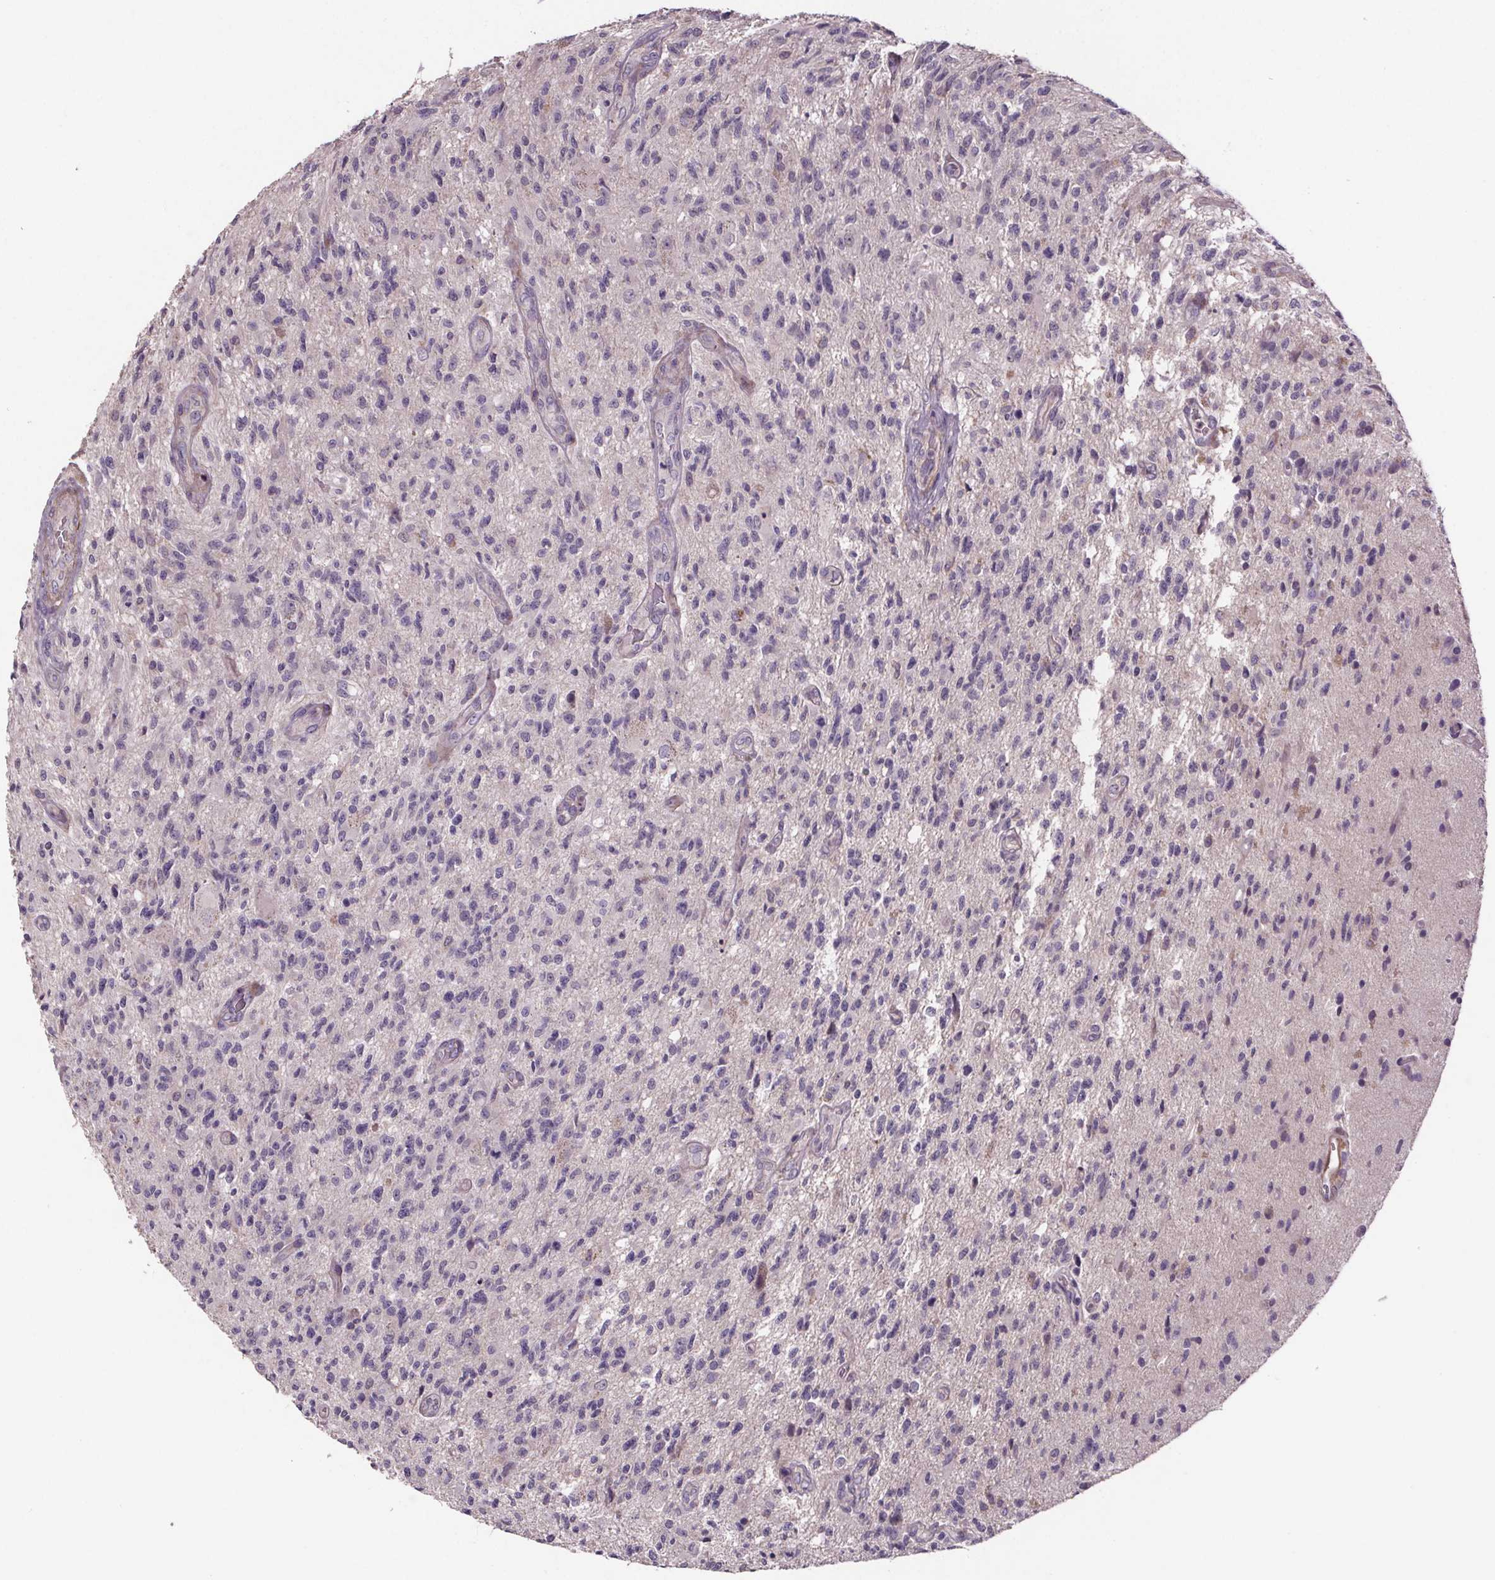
{"staining": {"intensity": "negative", "quantity": "none", "location": "none"}, "tissue": "glioma", "cell_type": "Tumor cells", "image_type": "cancer", "snomed": [{"axis": "morphology", "description": "Glioma, malignant, High grade"}, {"axis": "topography", "description": "Brain"}], "caption": "This photomicrograph is of glioma stained with immunohistochemistry (IHC) to label a protein in brown with the nuclei are counter-stained blue. There is no staining in tumor cells.", "gene": "CLN3", "patient": {"sex": "male", "age": 56}}